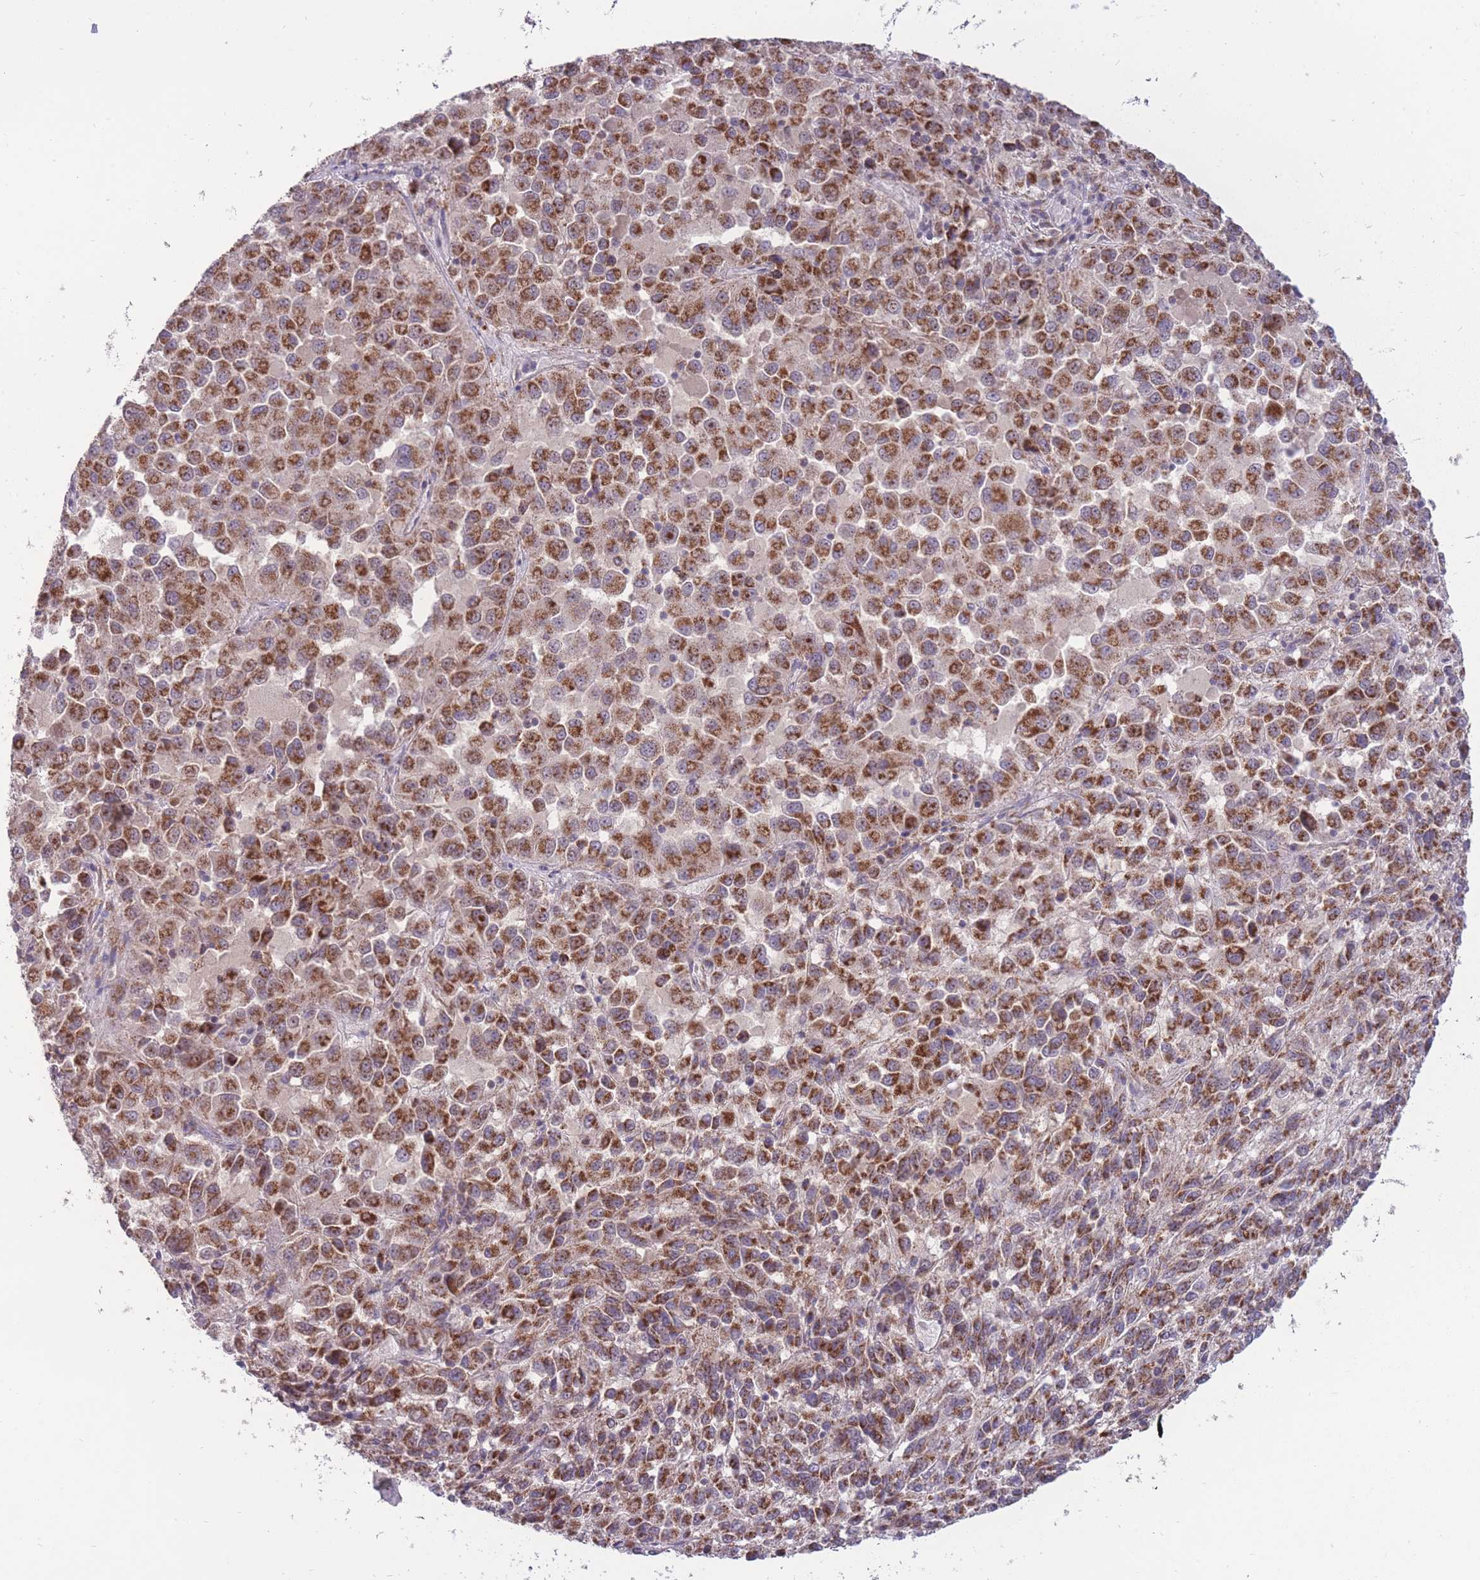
{"staining": {"intensity": "strong", "quantity": ">75%", "location": "cytoplasmic/membranous"}, "tissue": "melanoma", "cell_type": "Tumor cells", "image_type": "cancer", "snomed": [{"axis": "morphology", "description": "Malignant melanoma, Metastatic site"}, {"axis": "topography", "description": "Lung"}], "caption": "Malignant melanoma (metastatic site) tissue demonstrates strong cytoplasmic/membranous staining in approximately >75% of tumor cells, visualized by immunohistochemistry.", "gene": "MCIDAS", "patient": {"sex": "male", "age": 64}}